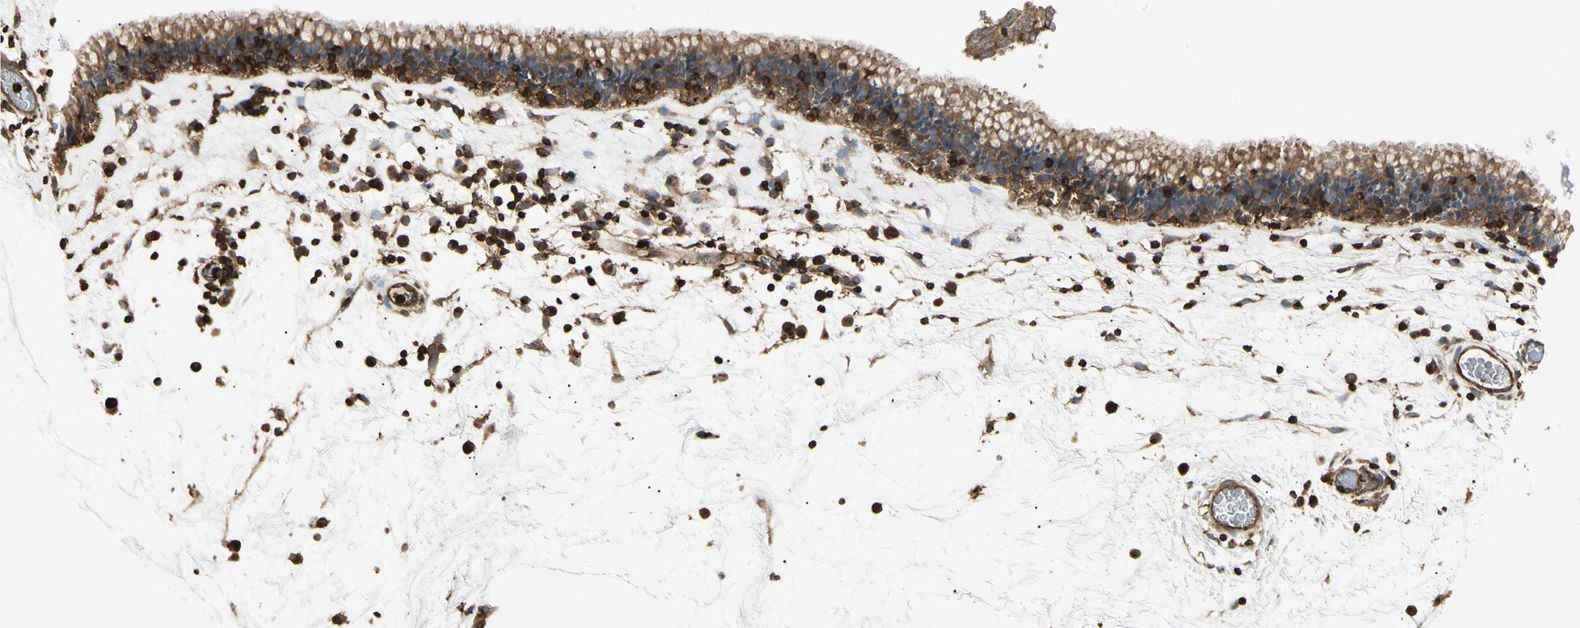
{"staining": {"intensity": "strong", "quantity": ">75%", "location": "cytoplasmic/membranous"}, "tissue": "nasopharynx", "cell_type": "Respiratory epithelial cells", "image_type": "normal", "snomed": [{"axis": "morphology", "description": "Normal tissue, NOS"}, {"axis": "morphology", "description": "Inflammation, NOS"}, {"axis": "topography", "description": "Nasopharynx"}], "caption": "Immunohistochemistry (IHC) of normal human nasopharynx shows high levels of strong cytoplasmic/membranous expression in approximately >75% of respiratory epithelial cells.", "gene": "ARPC2", "patient": {"sex": "male", "age": 48}}